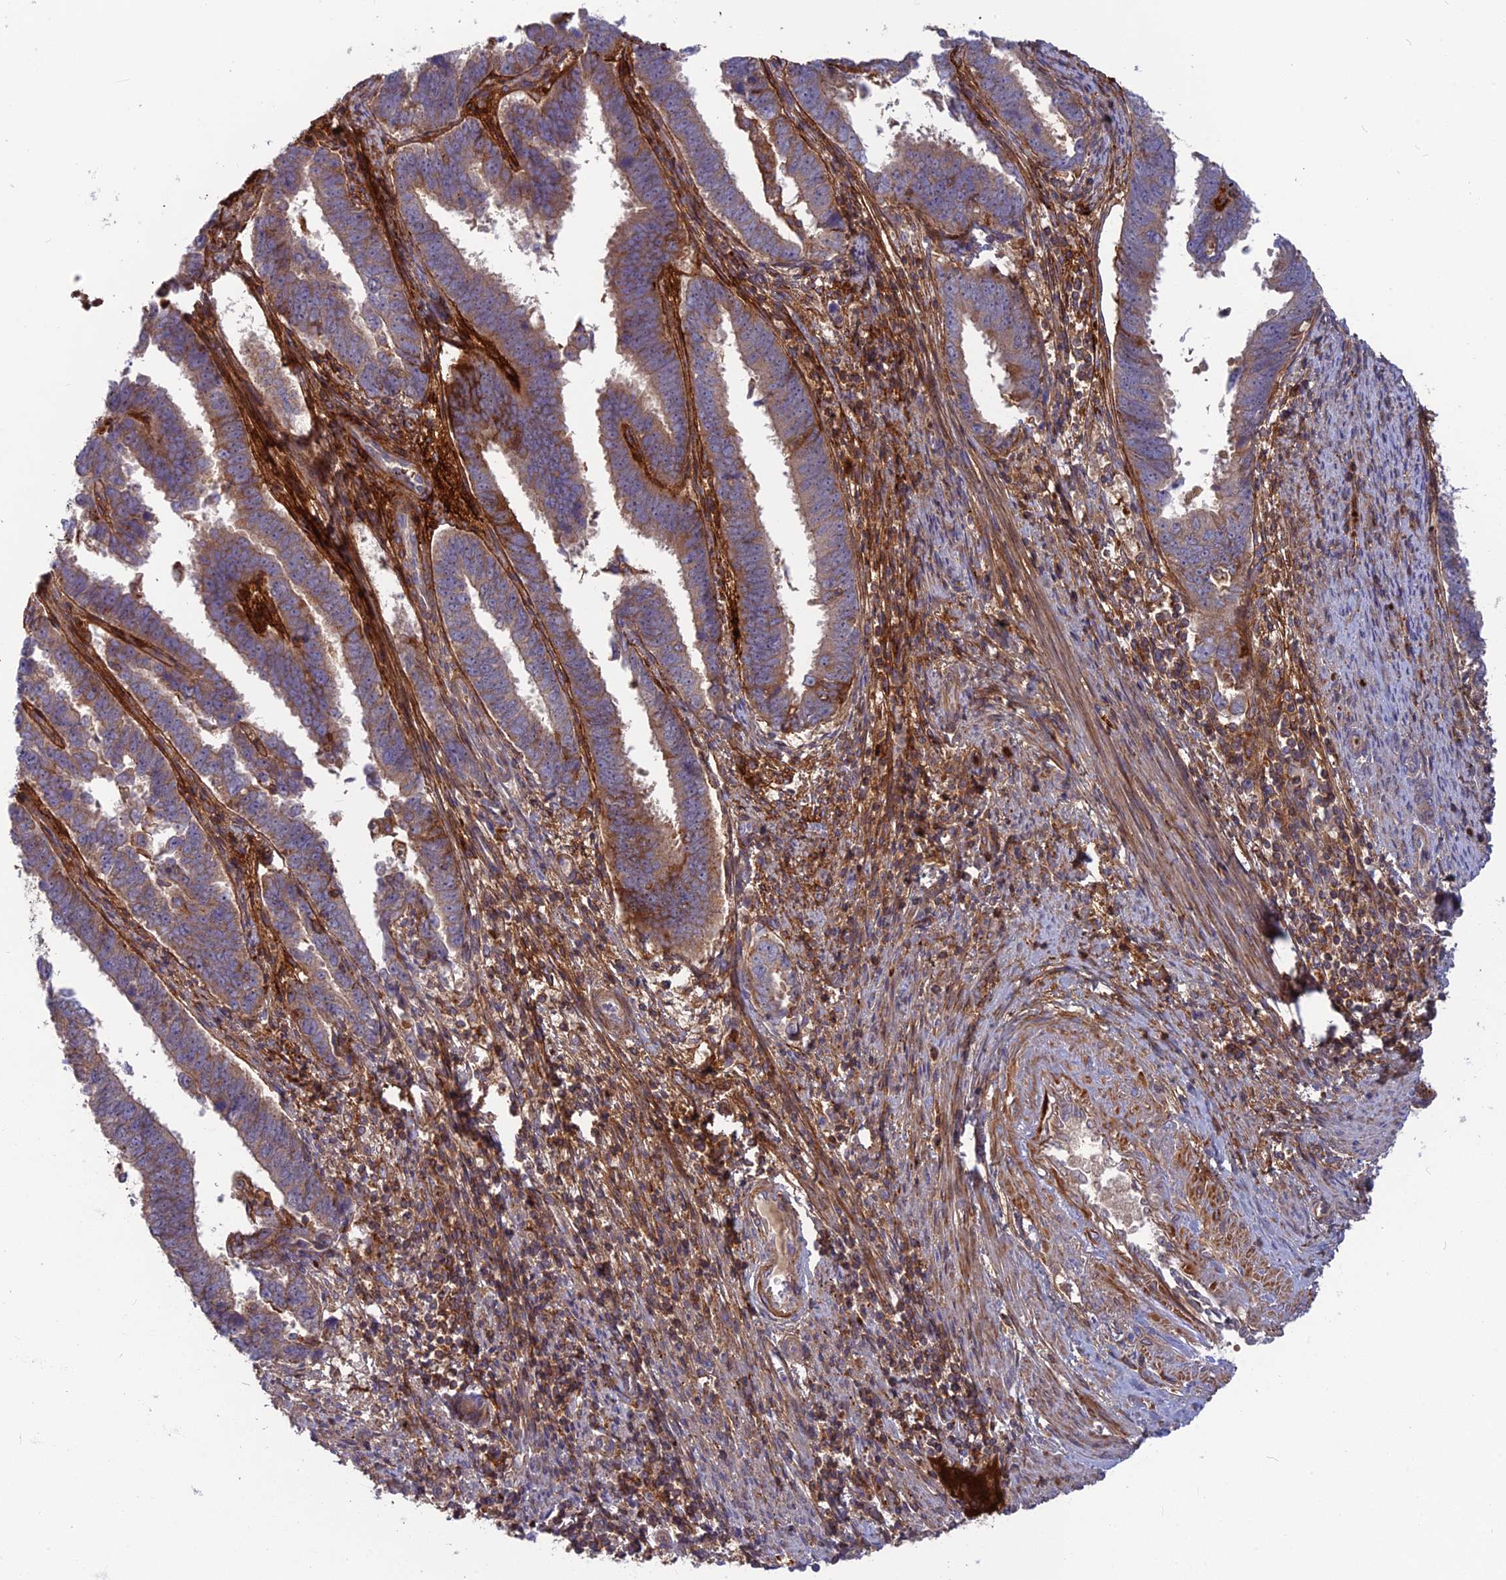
{"staining": {"intensity": "weak", "quantity": ">75%", "location": "cytoplasmic/membranous"}, "tissue": "endometrial cancer", "cell_type": "Tumor cells", "image_type": "cancer", "snomed": [{"axis": "morphology", "description": "Adenocarcinoma, NOS"}, {"axis": "topography", "description": "Endometrium"}], "caption": "A micrograph of human endometrial cancer (adenocarcinoma) stained for a protein displays weak cytoplasmic/membranous brown staining in tumor cells.", "gene": "CPNE7", "patient": {"sex": "female", "age": 75}}